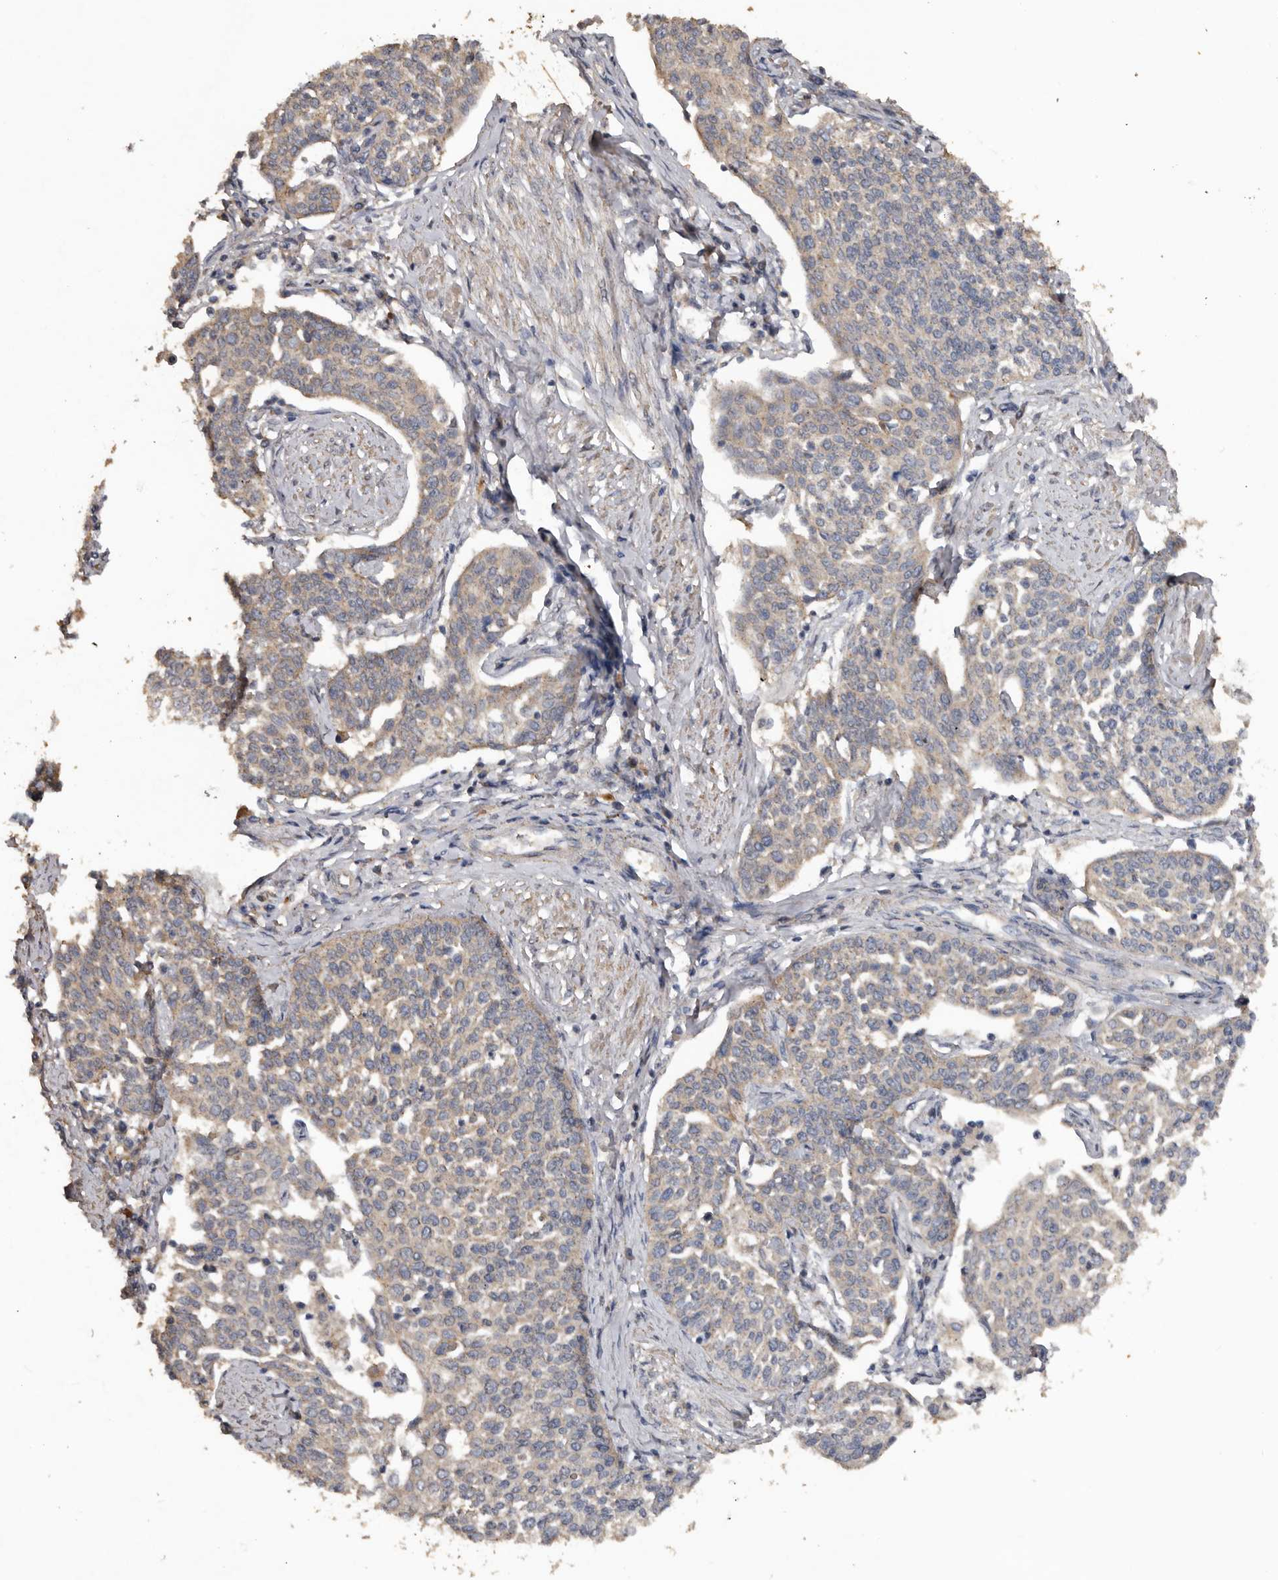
{"staining": {"intensity": "negative", "quantity": "none", "location": "none"}, "tissue": "cervical cancer", "cell_type": "Tumor cells", "image_type": "cancer", "snomed": [{"axis": "morphology", "description": "Squamous cell carcinoma, NOS"}, {"axis": "topography", "description": "Cervix"}], "caption": "Photomicrograph shows no significant protein expression in tumor cells of cervical squamous cell carcinoma.", "gene": "HYAL4", "patient": {"sex": "female", "age": 34}}